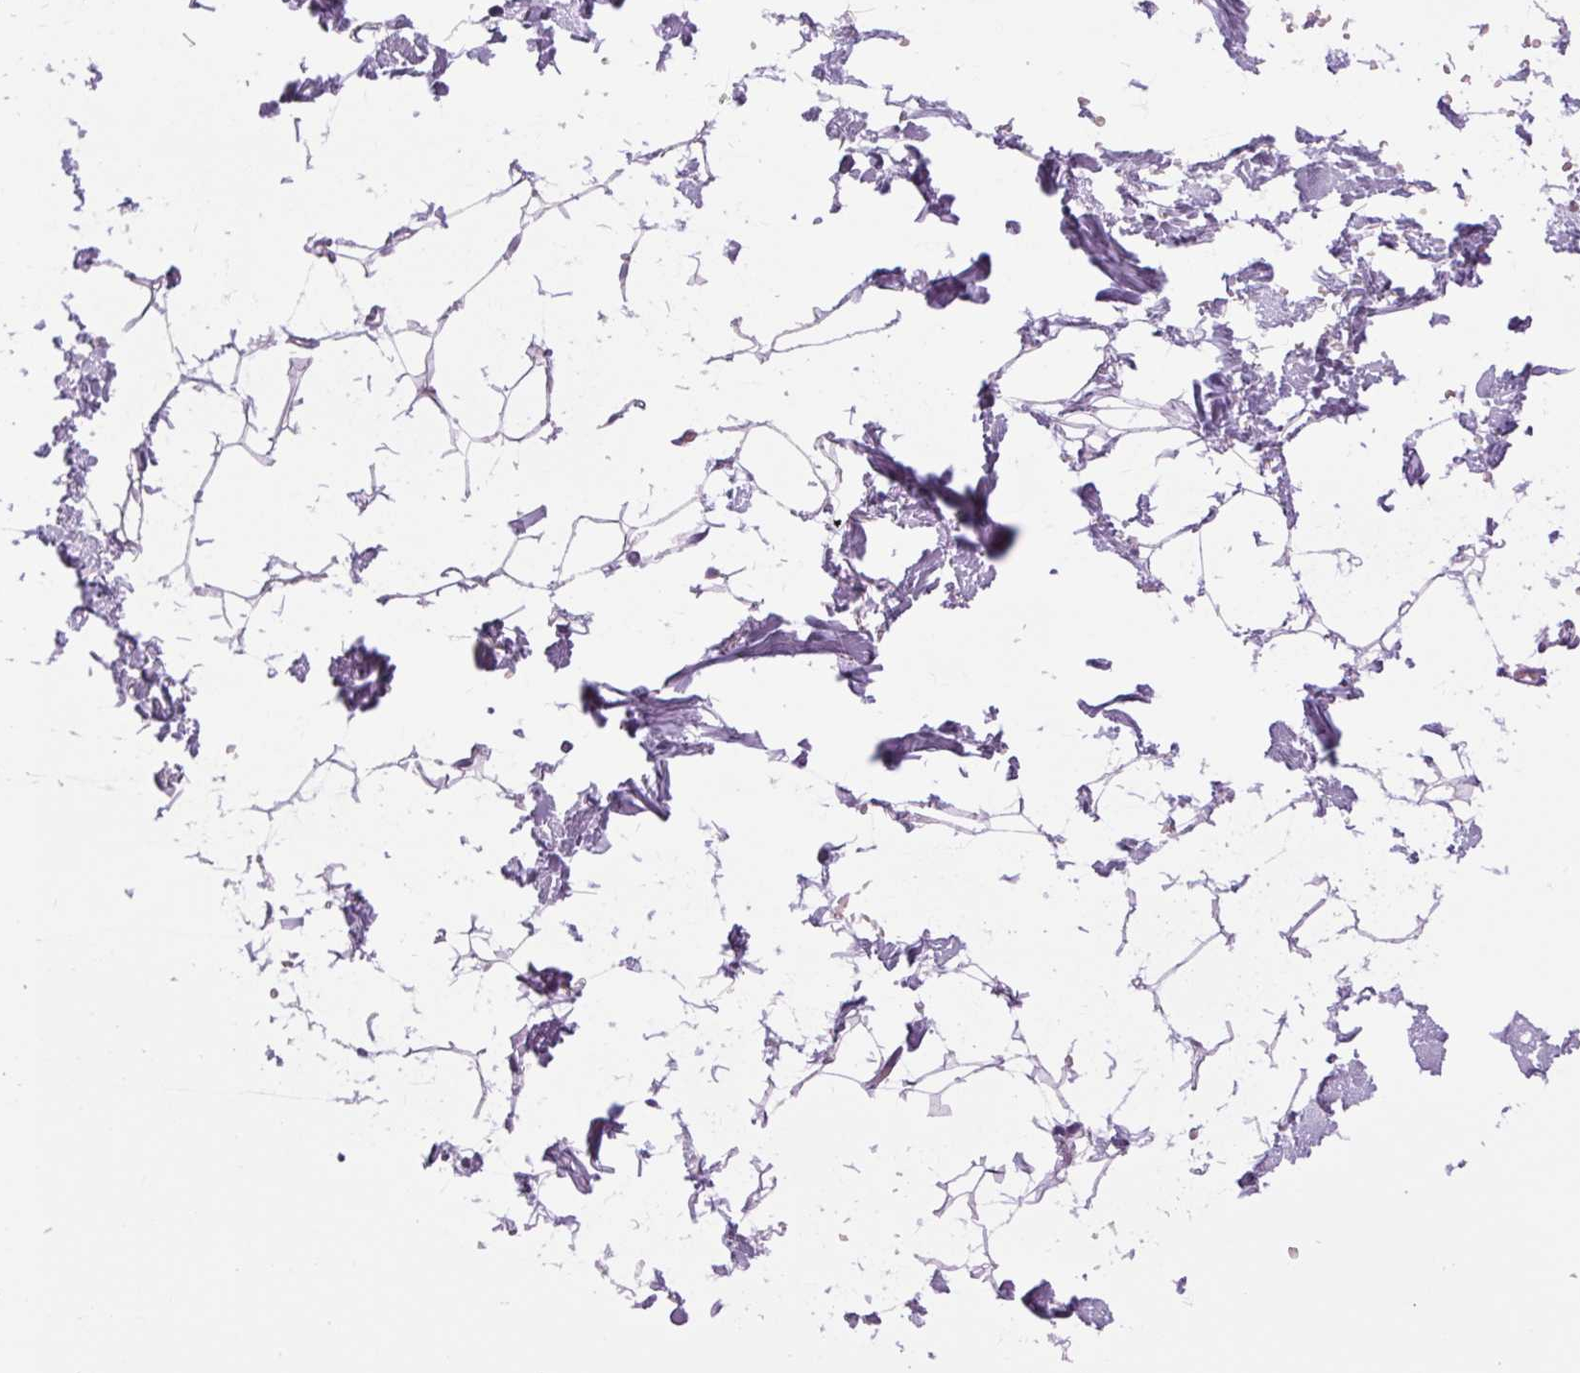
{"staining": {"intensity": "negative", "quantity": "none", "location": "none"}, "tissue": "adipose tissue", "cell_type": "Adipocytes", "image_type": "normal", "snomed": [{"axis": "morphology", "description": "Normal tissue, NOS"}, {"axis": "topography", "description": "Skin"}, {"axis": "topography", "description": "Peripheral nerve tissue"}], "caption": "Human adipose tissue stained for a protein using immunohistochemistry displays no positivity in adipocytes.", "gene": "MINK1", "patient": {"sex": "female", "age": 56}}